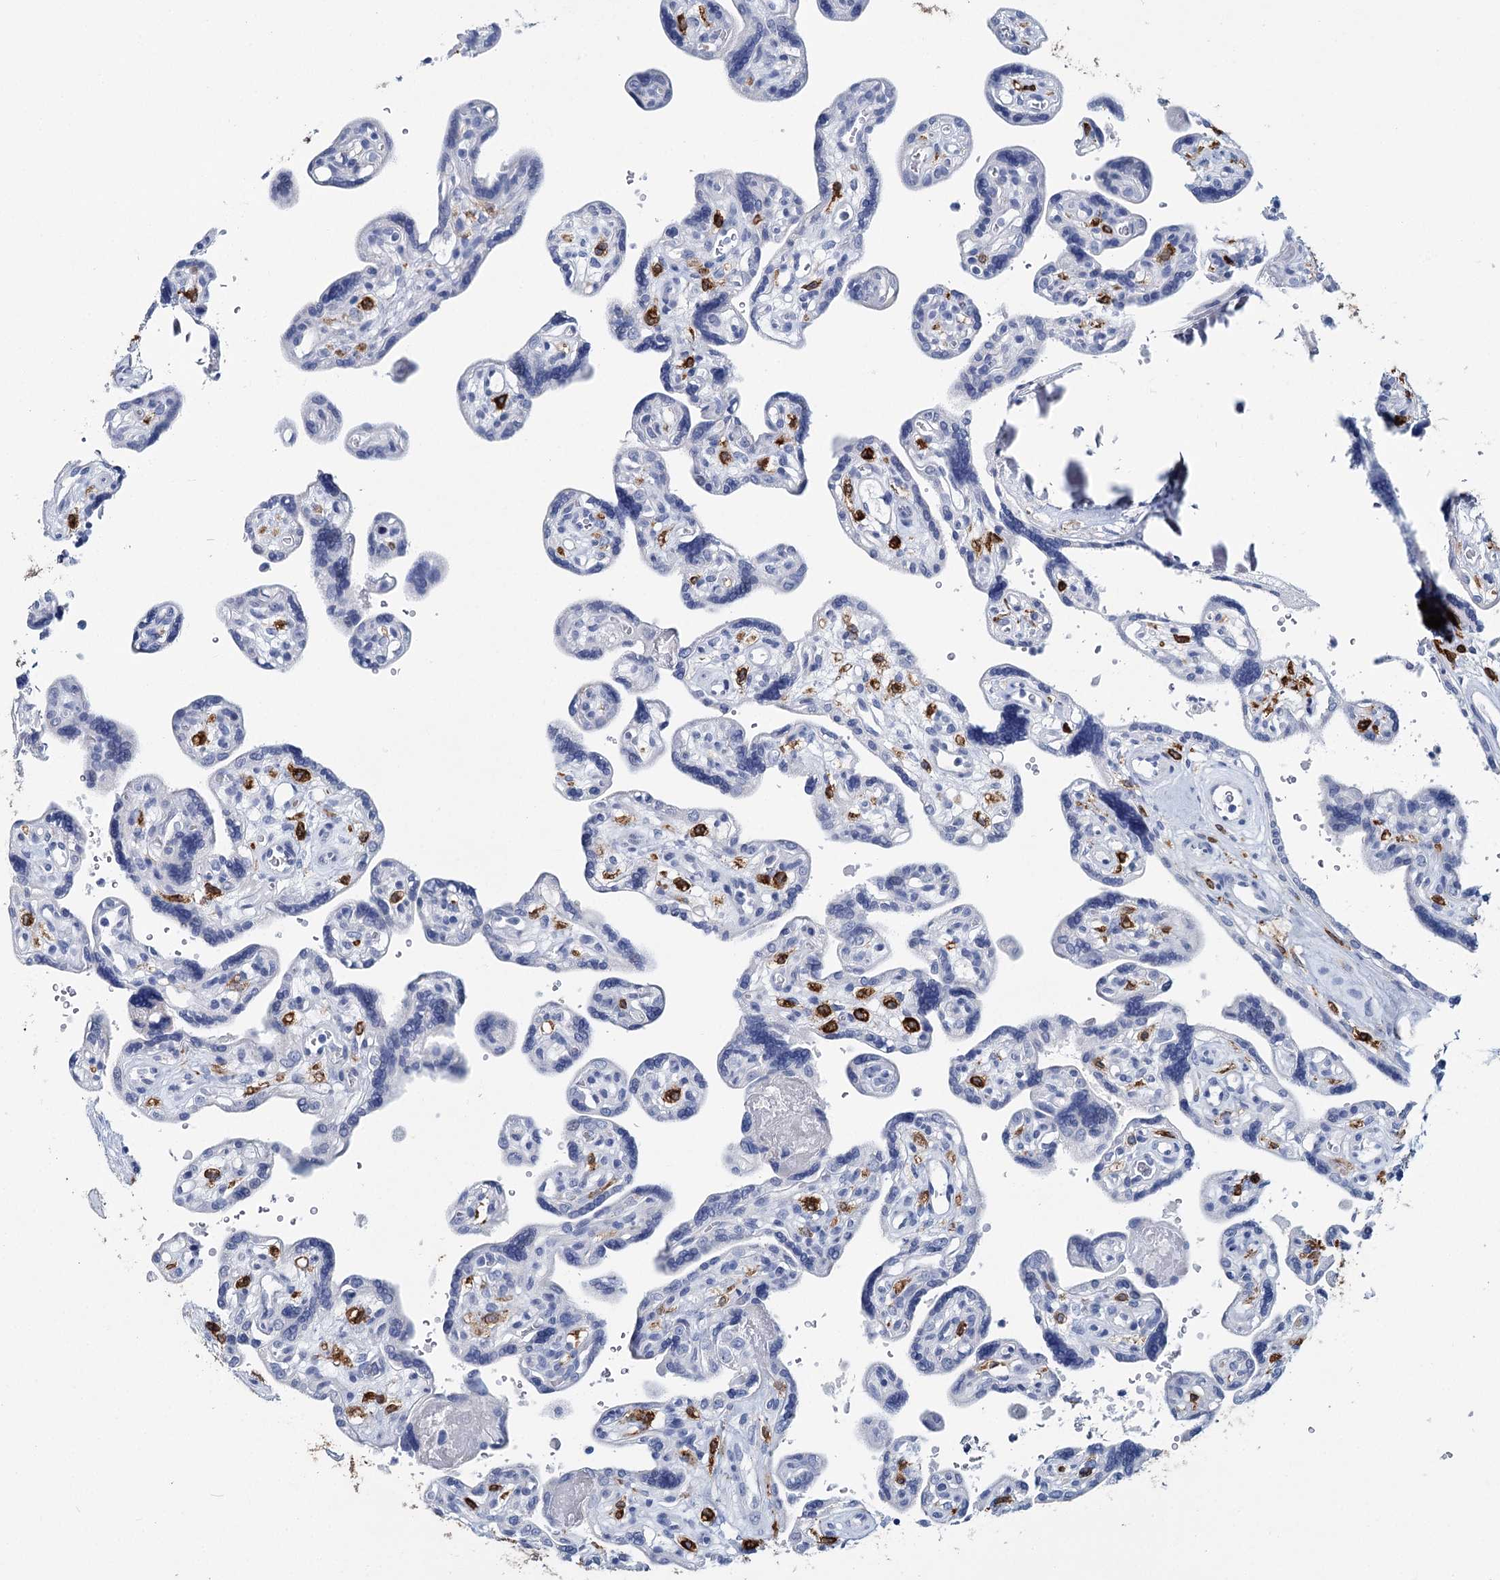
{"staining": {"intensity": "negative", "quantity": "none", "location": "none"}, "tissue": "placenta", "cell_type": "Trophoblastic cells", "image_type": "normal", "snomed": [{"axis": "morphology", "description": "Normal tissue, NOS"}, {"axis": "topography", "description": "Placenta"}], "caption": "IHC histopathology image of unremarkable placenta: human placenta stained with DAB displays no significant protein staining in trophoblastic cells.", "gene": "METTL7B", "patient": {"sex": "female", "age": 39}}